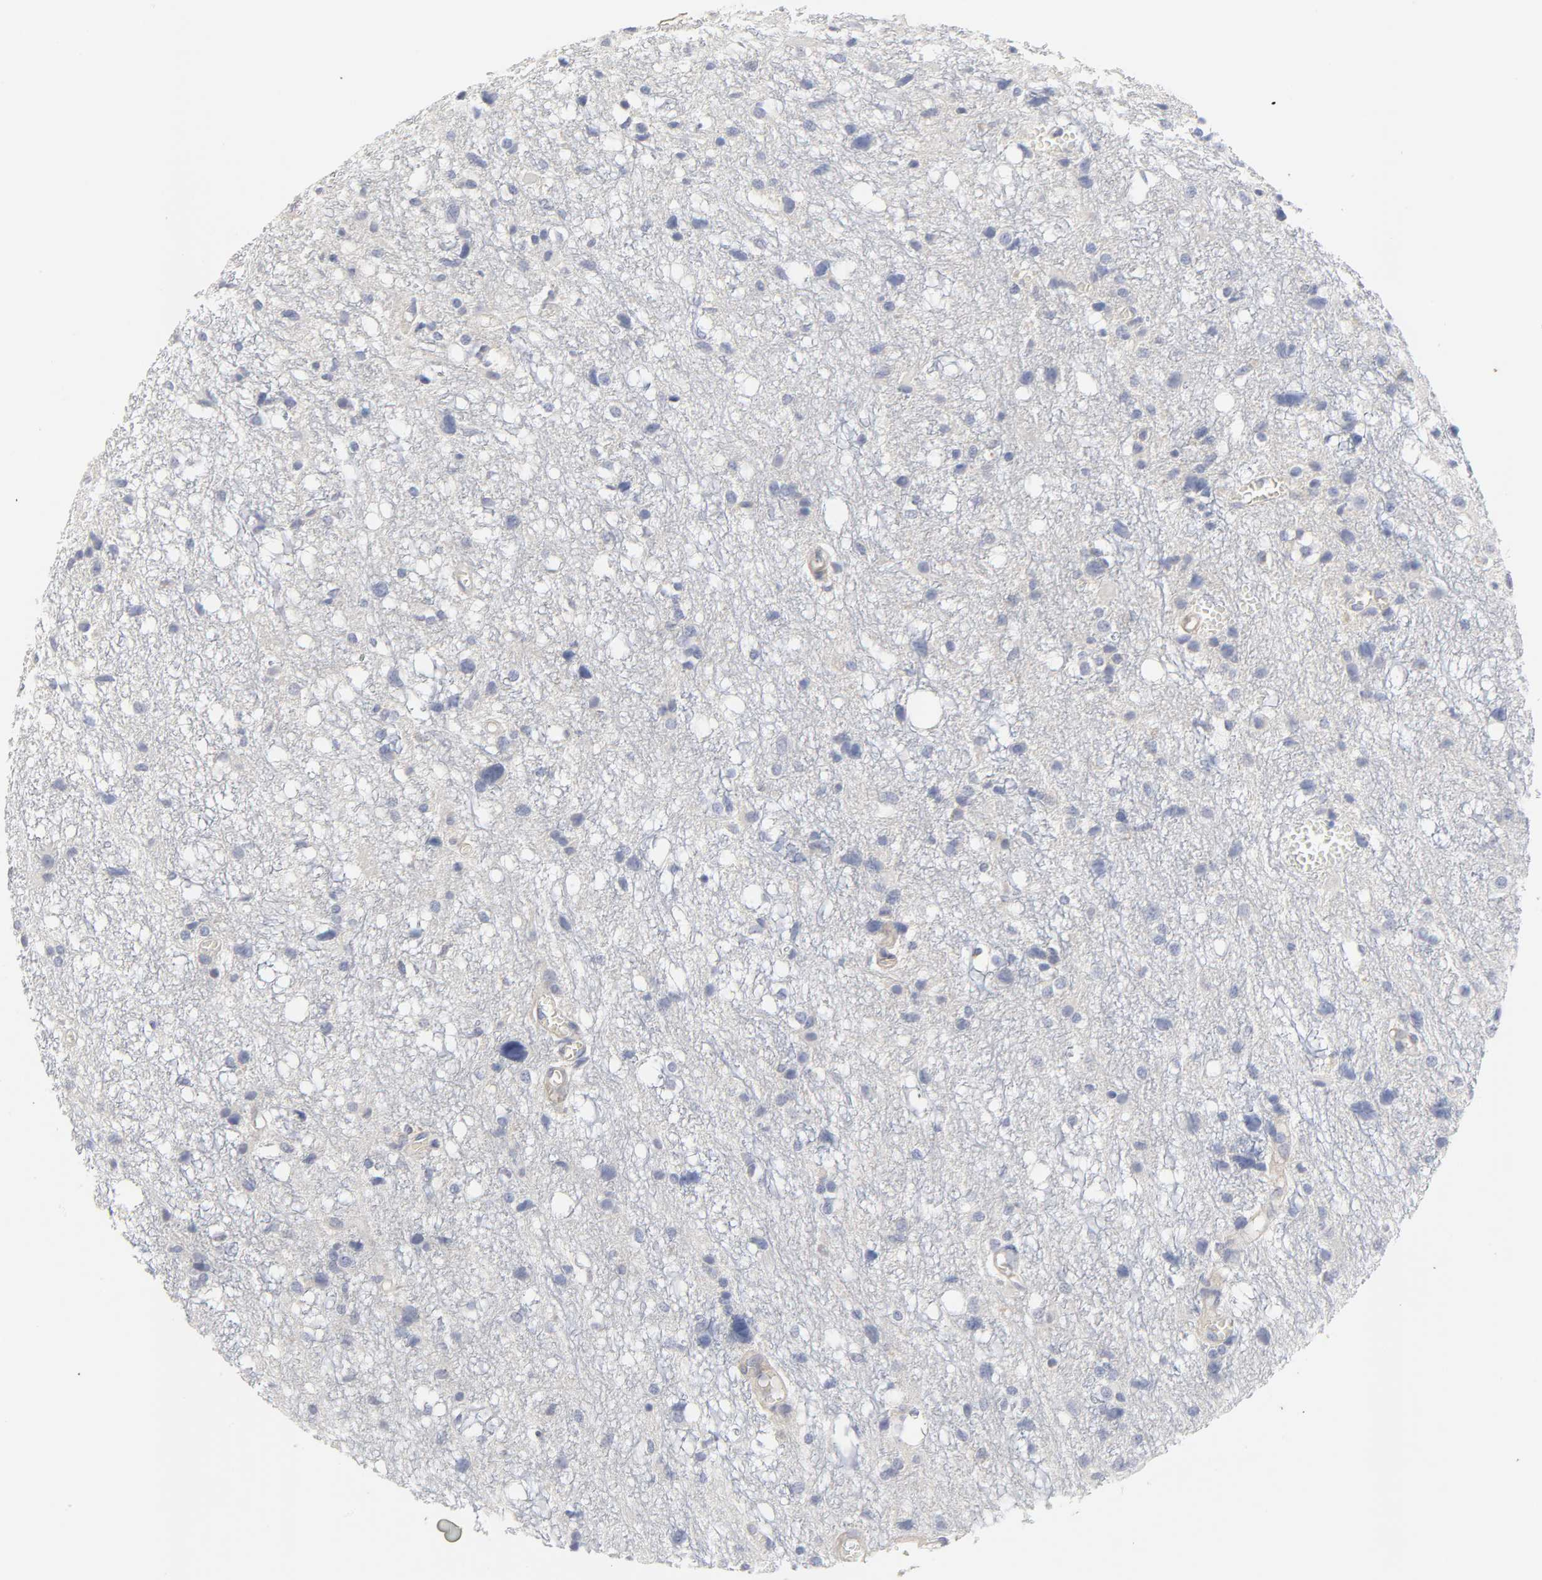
{"staining": {"intensity": "negative", "quantity": "none", "location": "none"}, "tissue": "glioma", "cell_type": "Tumor cells", "image_type": "cancer", "snomed": [{"axis": "morphology", "description": "Glioma, malignant, High grade"}, {"axis": "topography", "description": "Brain"}], "caption": "Glioma was stained to show a protein in brown. There is no significant expression in tumor cells.", "gene": "ROCK1", "patient": {"sex": "female", "age": 59}}